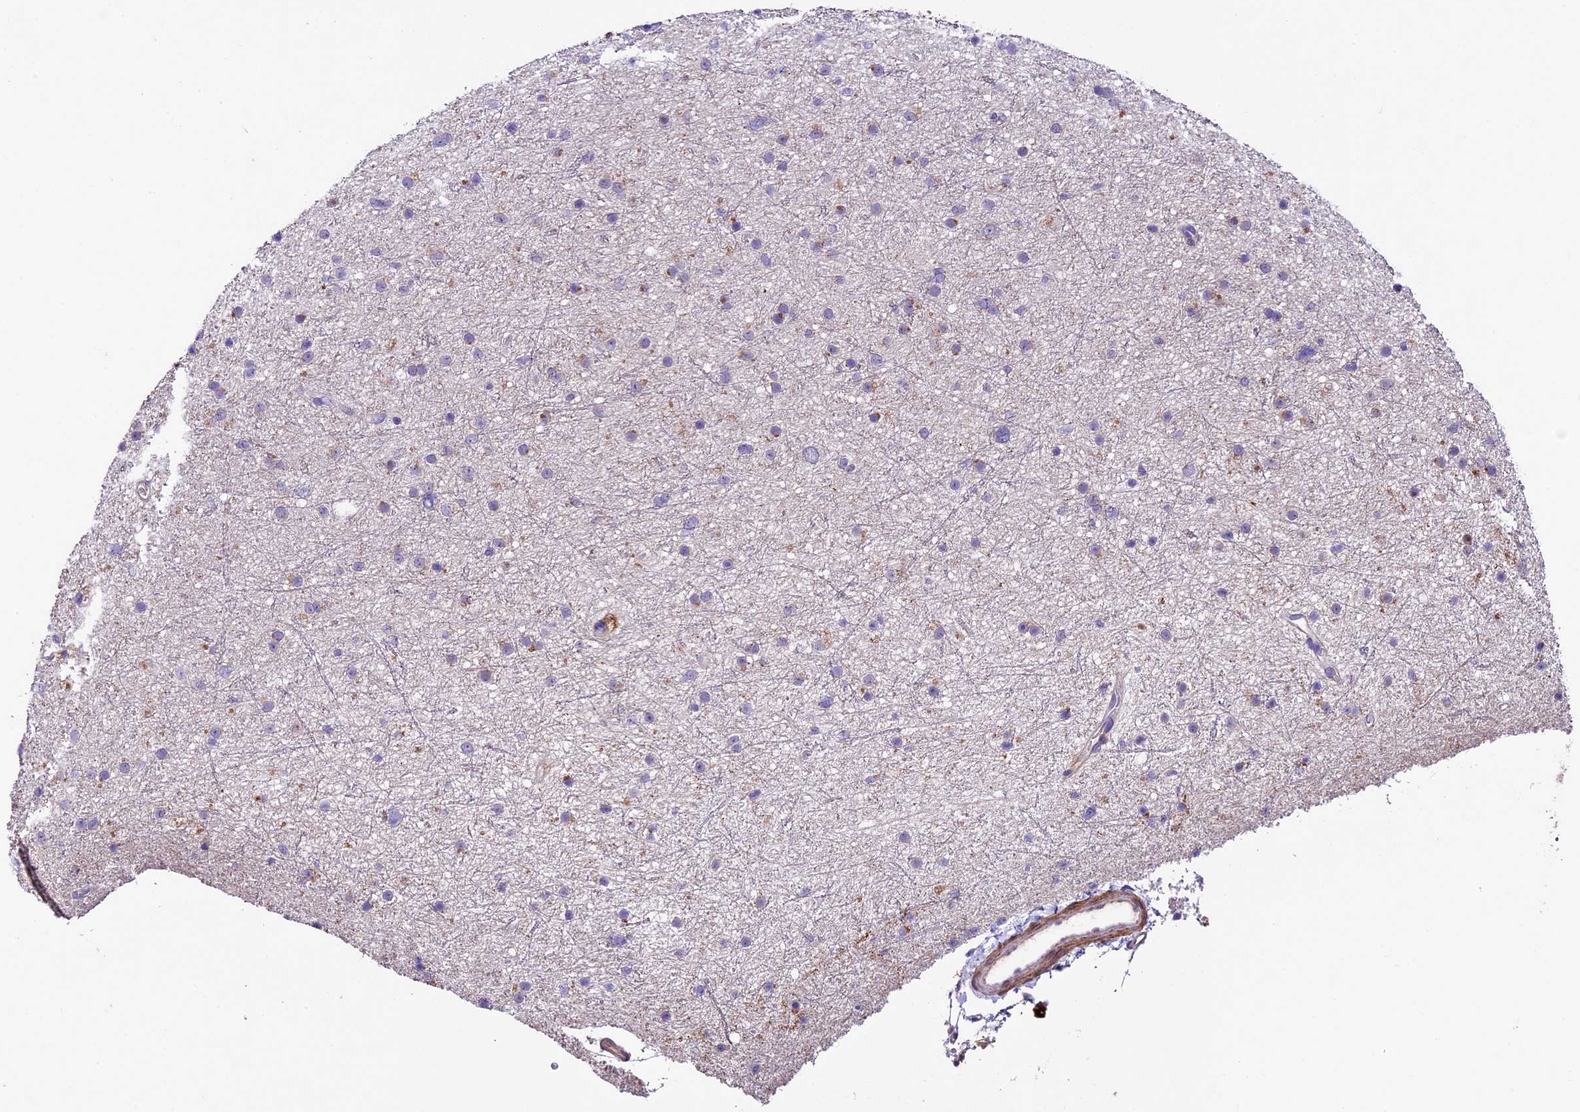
{"staining": {"intensity": "negative", "quantity": "none", "location": "none"}, "tissue": "glioma", "cell_type": "Tumor cells", "image_type": "cancer", "snomed": [{"axis": "morphology", "description": "Glioma, malignant, Low grade"}, {"axis": "topography", "description": "Cerebral cortex"}], "caption": "A histopathology image of human glioma is negative for staining in tumor cells.", "gene": "LSM7", "patient": {"sex": "female", "age": 39}}